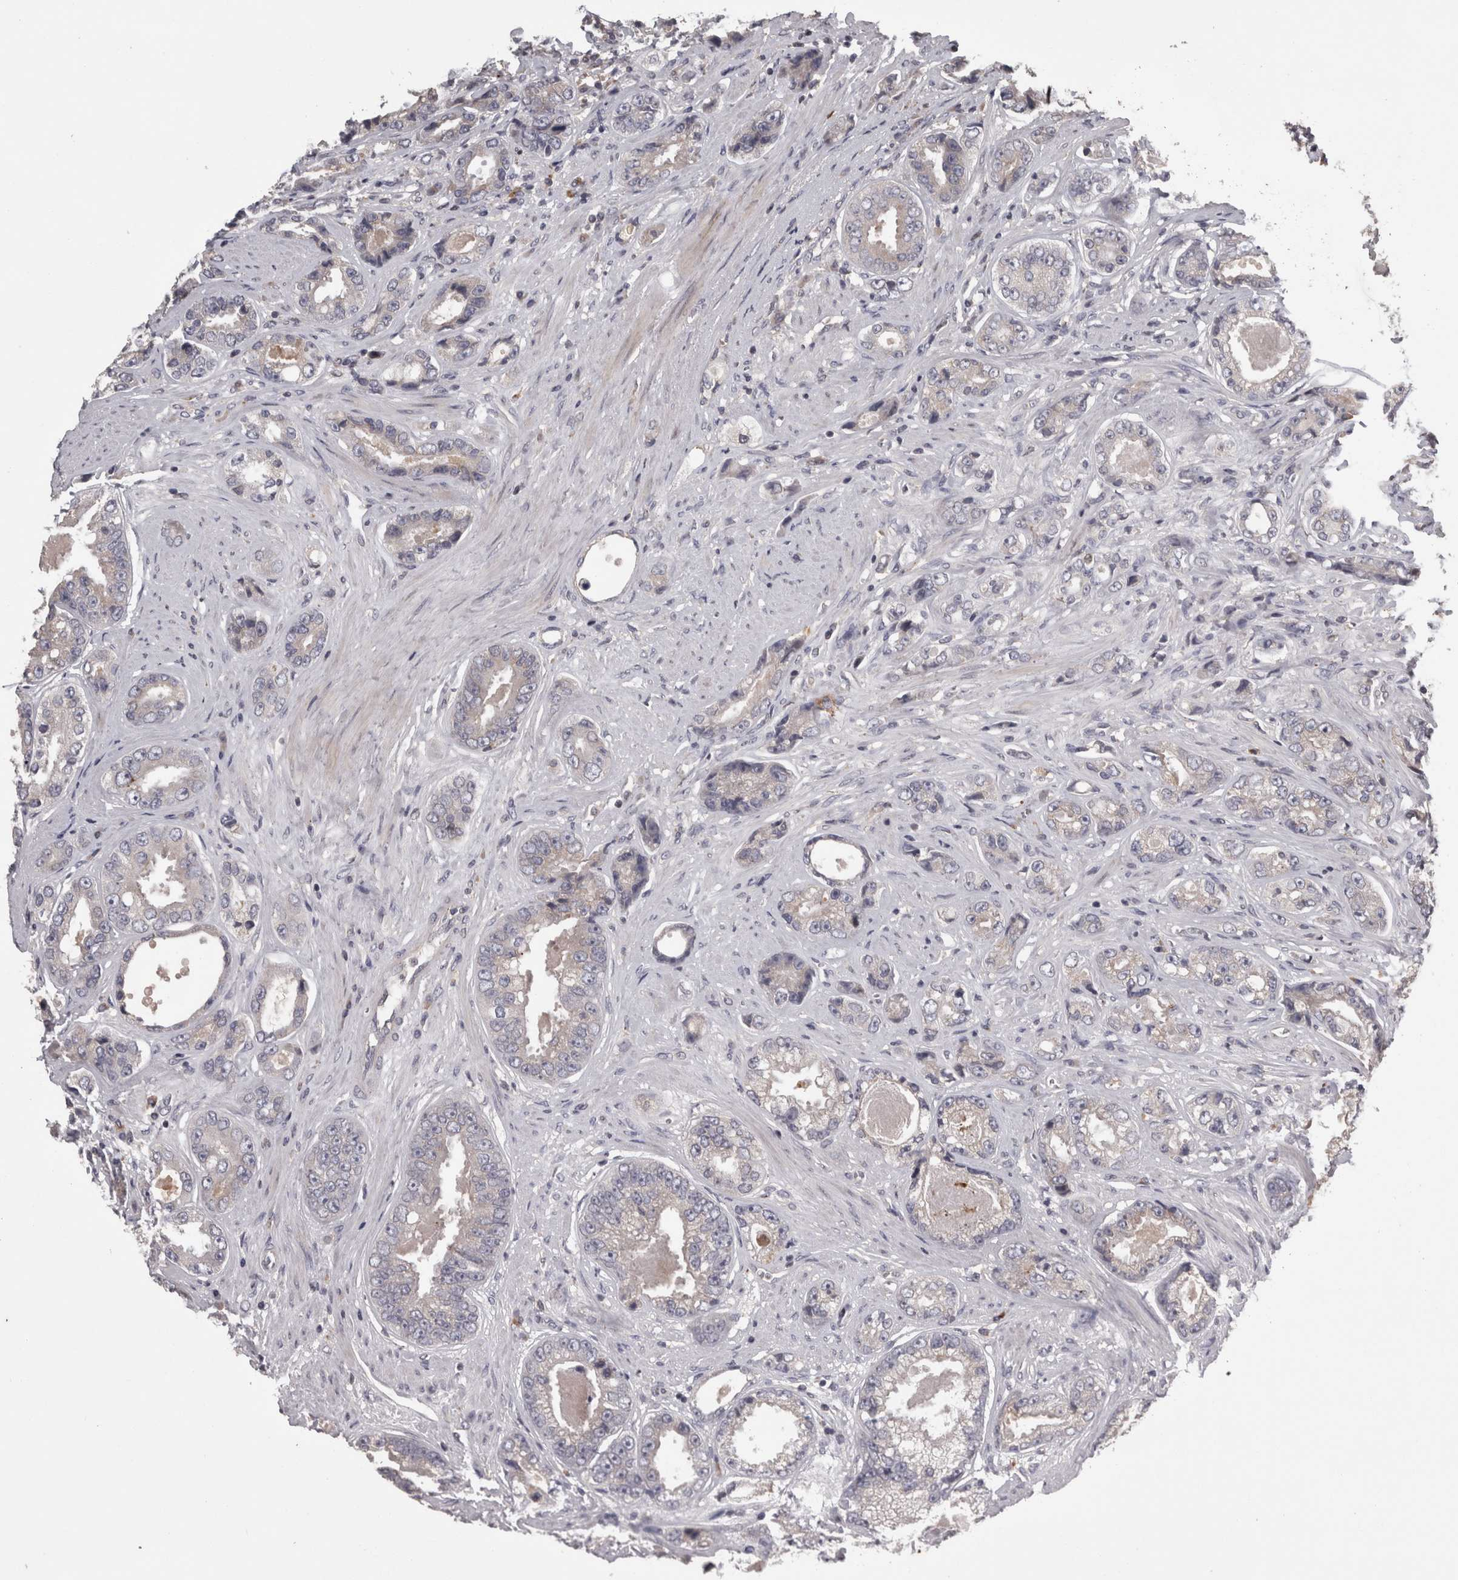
{"staining": {"intensity": "negative", "quantity": "none", "location": "none"}, "tissue": "prostate cancer", "cell_type": "Tumor cells", "image_type": "cancer", "snomed": [{"axis": "morphology", "description": "Adenocarcinoma, High grade"}, {"axis": "topography", "description": "Prostate"}], "caption": "High power microscopy histopathology image of an immunohistochemistry (IHC) histopathology image of prostate cancer, revealing no significant positivity in tumor cells.", "gene": "PCM1", "patient": {"sex": "male", "age": 61}}